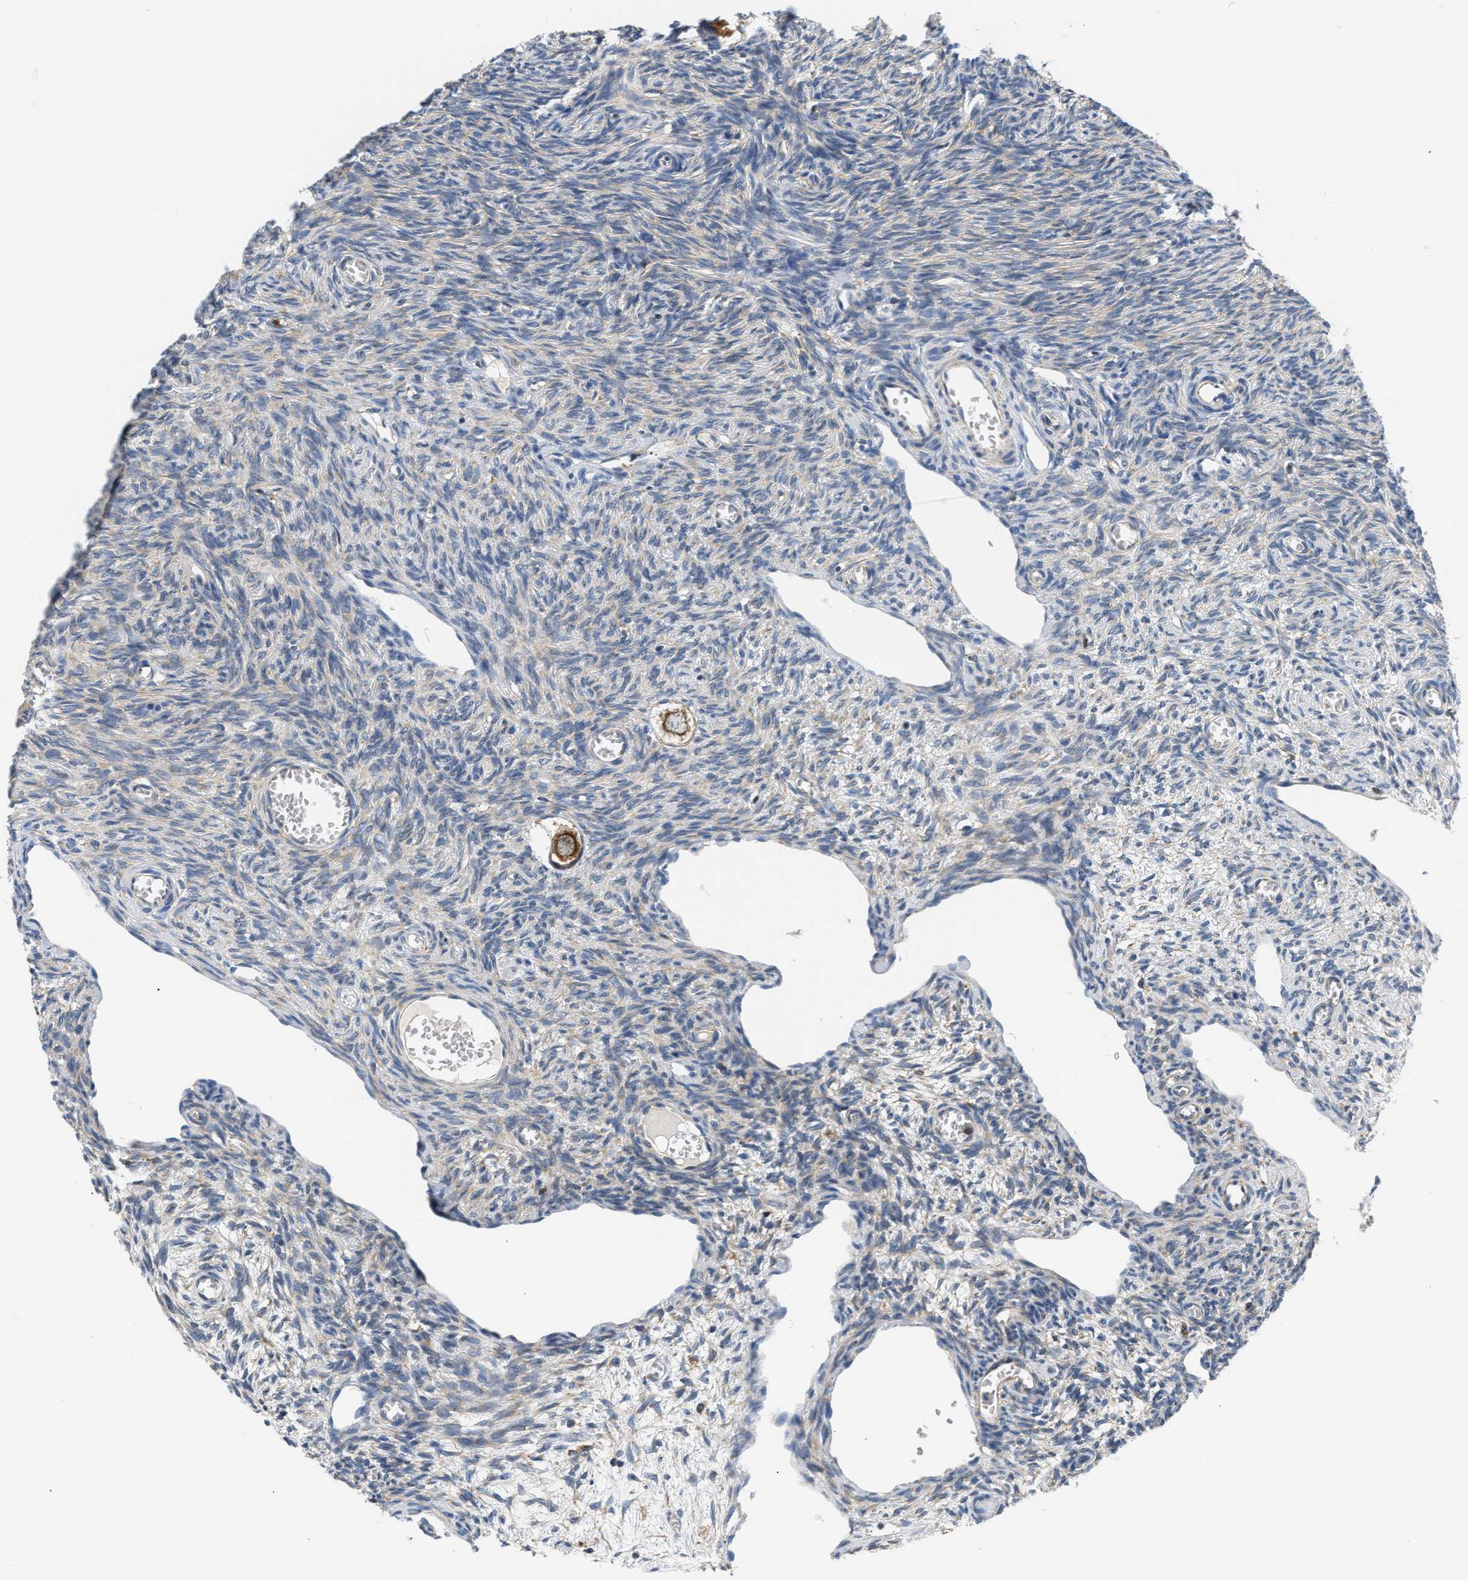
{"staining": {"intensity": "strong", "quantity": "25%-75%", "location": "cytoplasmic/membranous"}, "tissue": "ovary", "cell_type": "Follicle cells", "image_type": "normal", "snomed": [{"axis": "morphology", "description": "Normal tissue, NOS"}, {"axis": "topography", "description": "Ovary"}], "caption": "IHC photomicrograph of normal ovary: human ovary stained using IHC shows high levels of strong protein expression localized specifically in the cytoplasmic/membranous of follicle cells, appearing as a cytoplasmic/membranous brown color.", "gene": "HDHD3", "patient": {"sex": "female", "age": 27}}